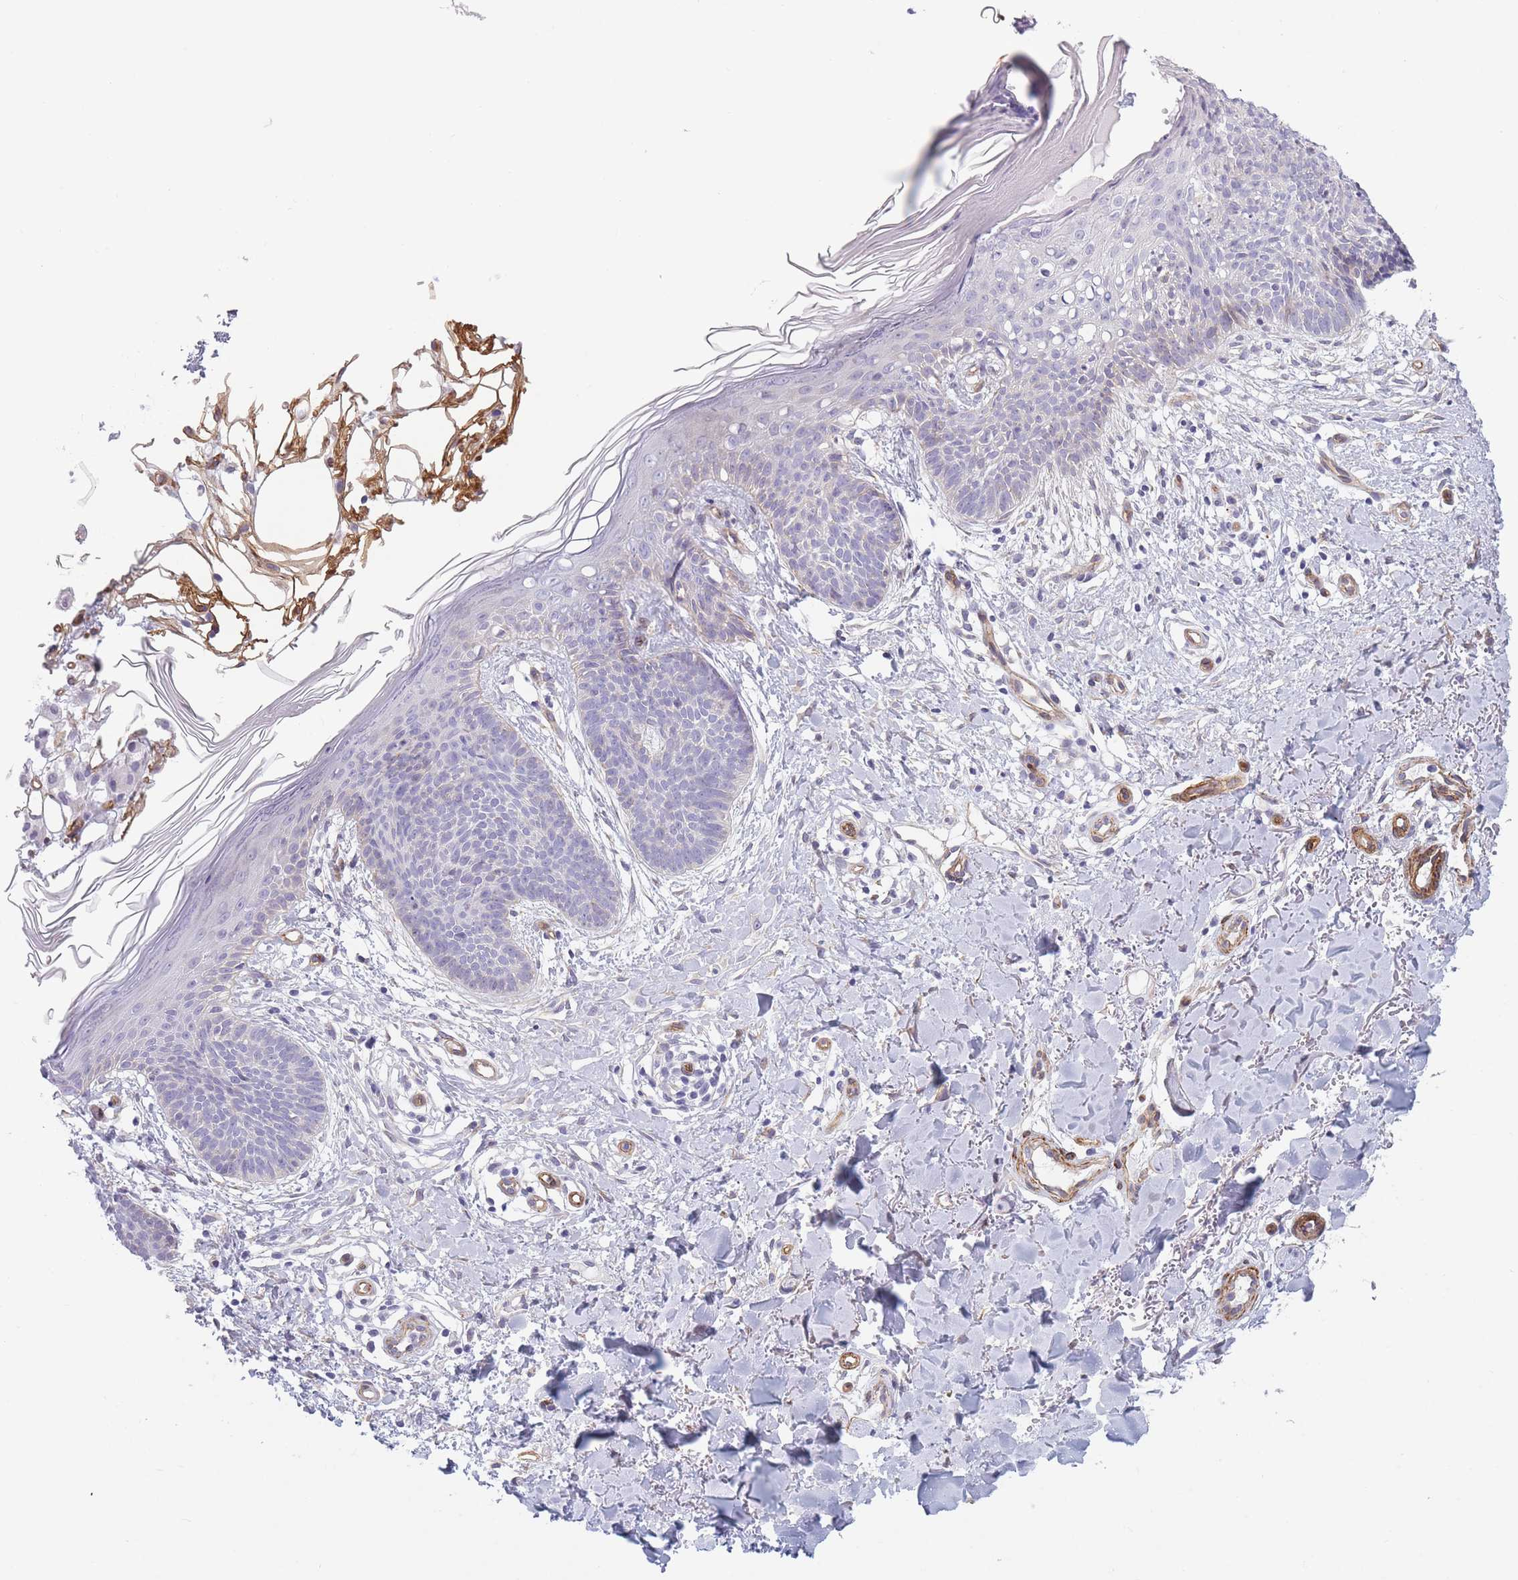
{"staining": {"intensity": "negative", "quantity": "none", "location": "none"}, "tissue": "skin cancer", "cell_type": "Tumor cells", "image_type": "cancer", "snomed": [{"axis": "morphology", "description": "Basal cell carcinoma"}, {"axis": "topography", "description": "Skin"}], "caption": "This is an immunohistochemistry image of human skin basal cell carcinoma. There is no expression in tumor cells.", "gene": "OR6B3", "patient": {"sex": "male", "age": 78}}